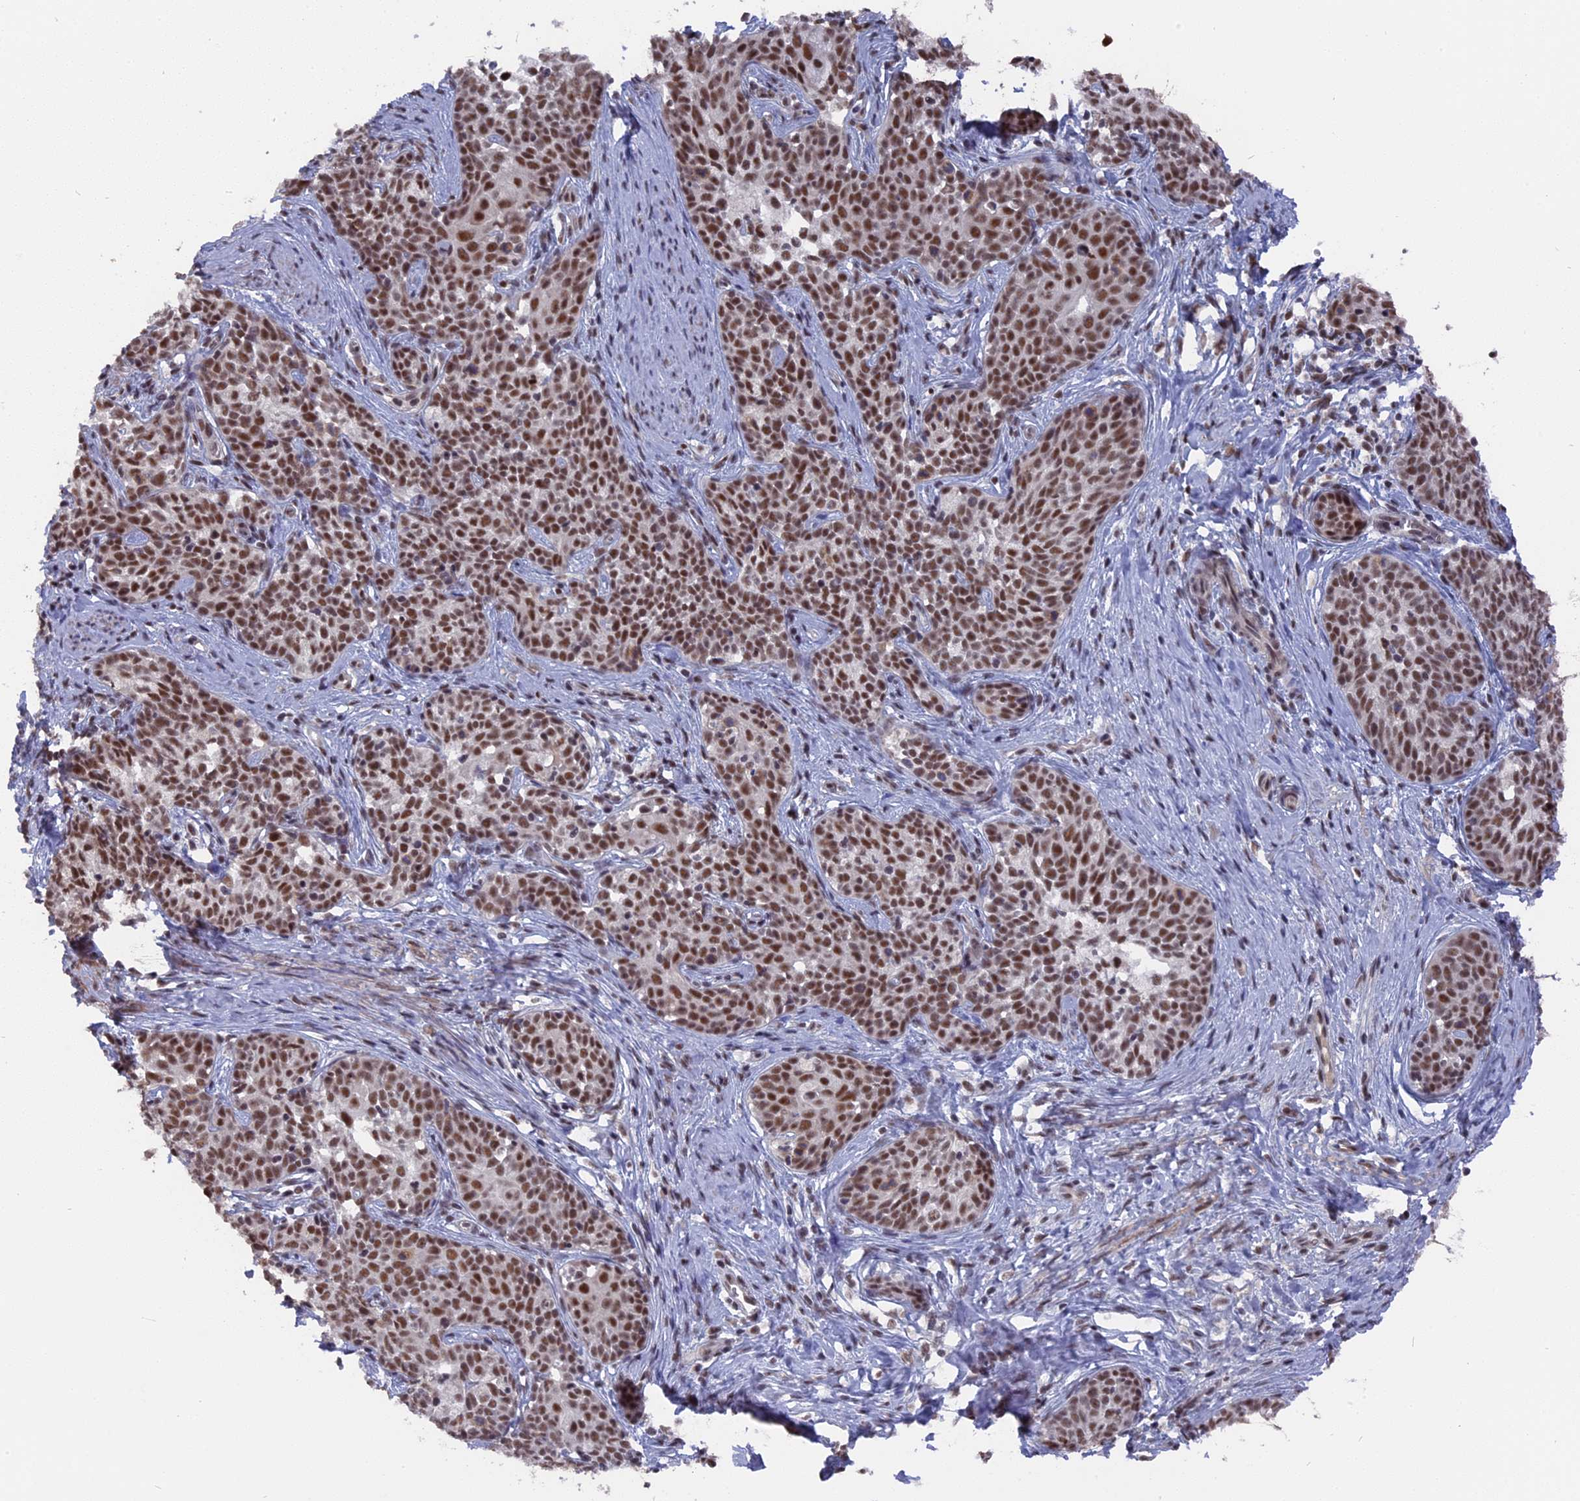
{"staining": {"intensity": "moderate", "quantity": ">75%", "location": "nuclear"}, "tissue": "cervical cancer", "cell_type": "Tumor cells", "image_type": "cancer", "snomed": [{"axis": "morphology", "description": "Squamous cell carcinoma, NOS"}, {"axis": "topography", "description": "Cervix"}], "caption": "A medium amount of moderate nuclear expression is seen in about >75% of tumor cells in cervical cancer (squamous cell carcinoma) tissue.", "gene": "SF3A2", "patient": {"sex": "female", "age": 52}}